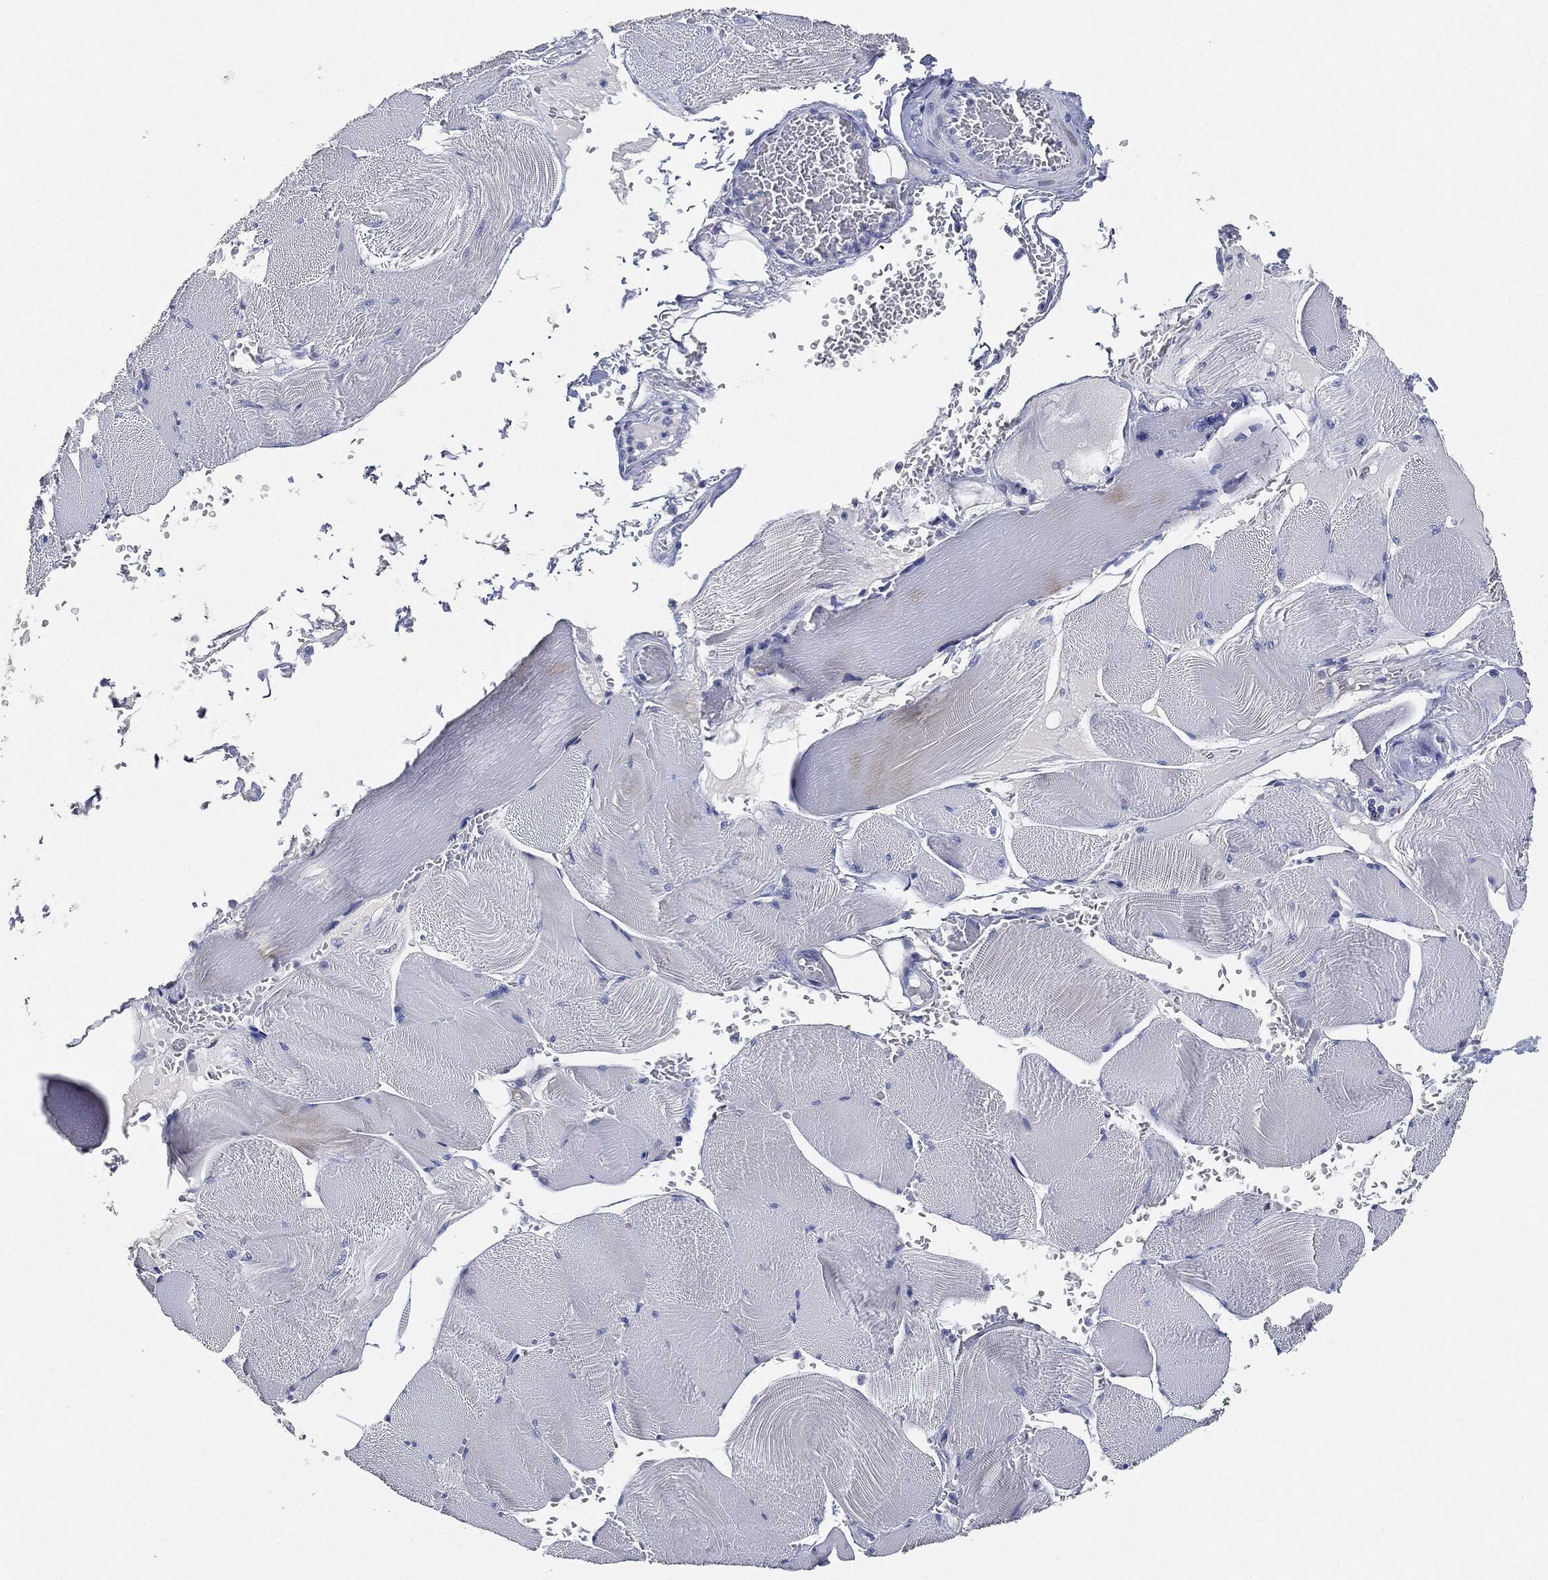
{"staining": {"intensity": "negative", "quantity": "none", "location": "none"}, "tissue": "skeletal muscle", "cell_type": "Myocytes", "image_type": "normal", "snomed": [{"axis": "morphology", "description": "Normal tissue, NOS"}, {"axis": "topography", "description": "Skeletal muscle"}], "caption": "The IHC photomicrograph has no significant staining in myocytes of skeletal muscle. (Stains: DAB immunohistochemistry (IHC) with hematoxylin counter stain, Microscopy: brightfield microscopy at high magnification).", "gene": "NTRK1", "patient": {"sex": "male", "age": 56}}